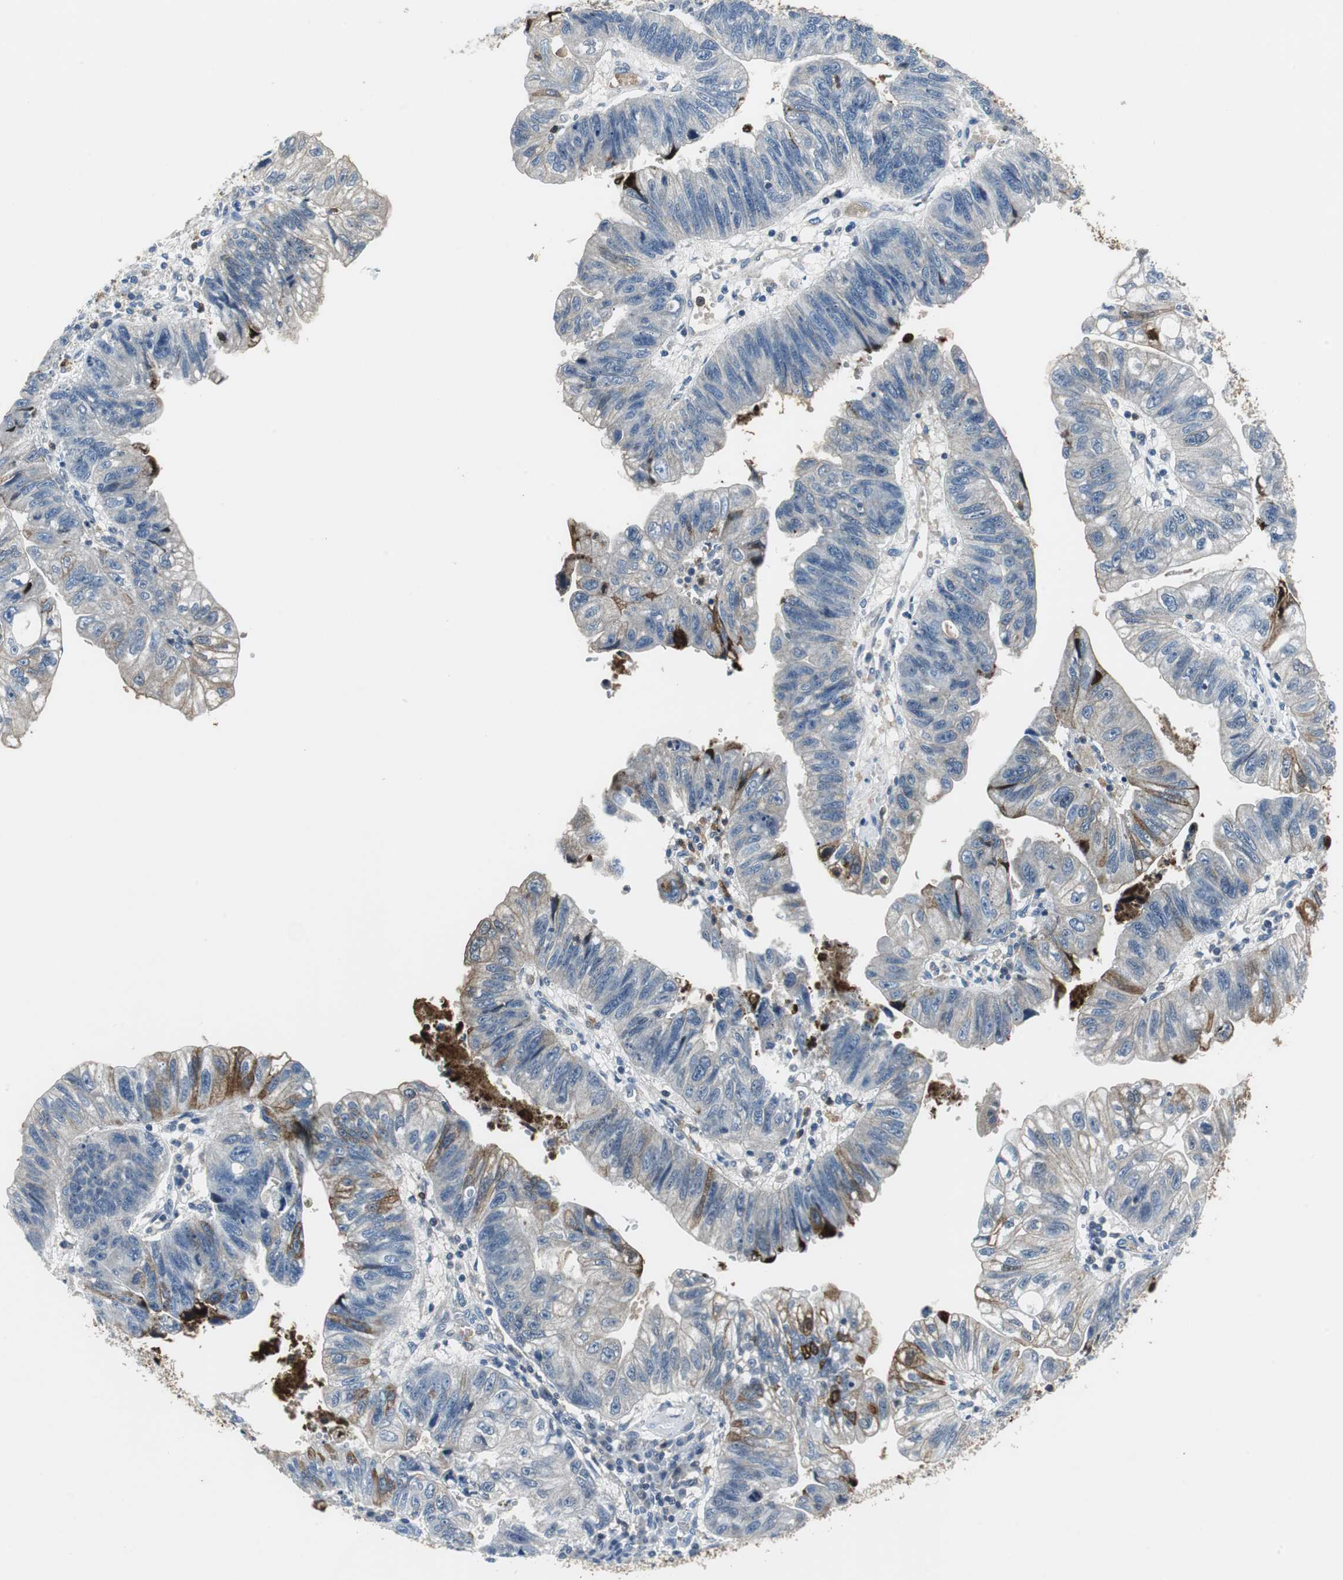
{"staining": {"intensity": "negative", "quantity": "none", "location": "none"}, "tissue": "stomach cancer", "cell_type": "Tumor cells", "image_type": "cancer", "snomed": [{"axis": "morphology", "description": "Adenocarcinoma, NOS"}, {"axis": "topography", "description": "Stomach"}], "caption": "Immunohistochemistry photomicrograph of stomach cancer (adenocarcinoma) stained for a protein (brown), which reveals no expression in tumor cells.", "gene": "ORM1", "patient": {"sex": "male", "age": 59}}